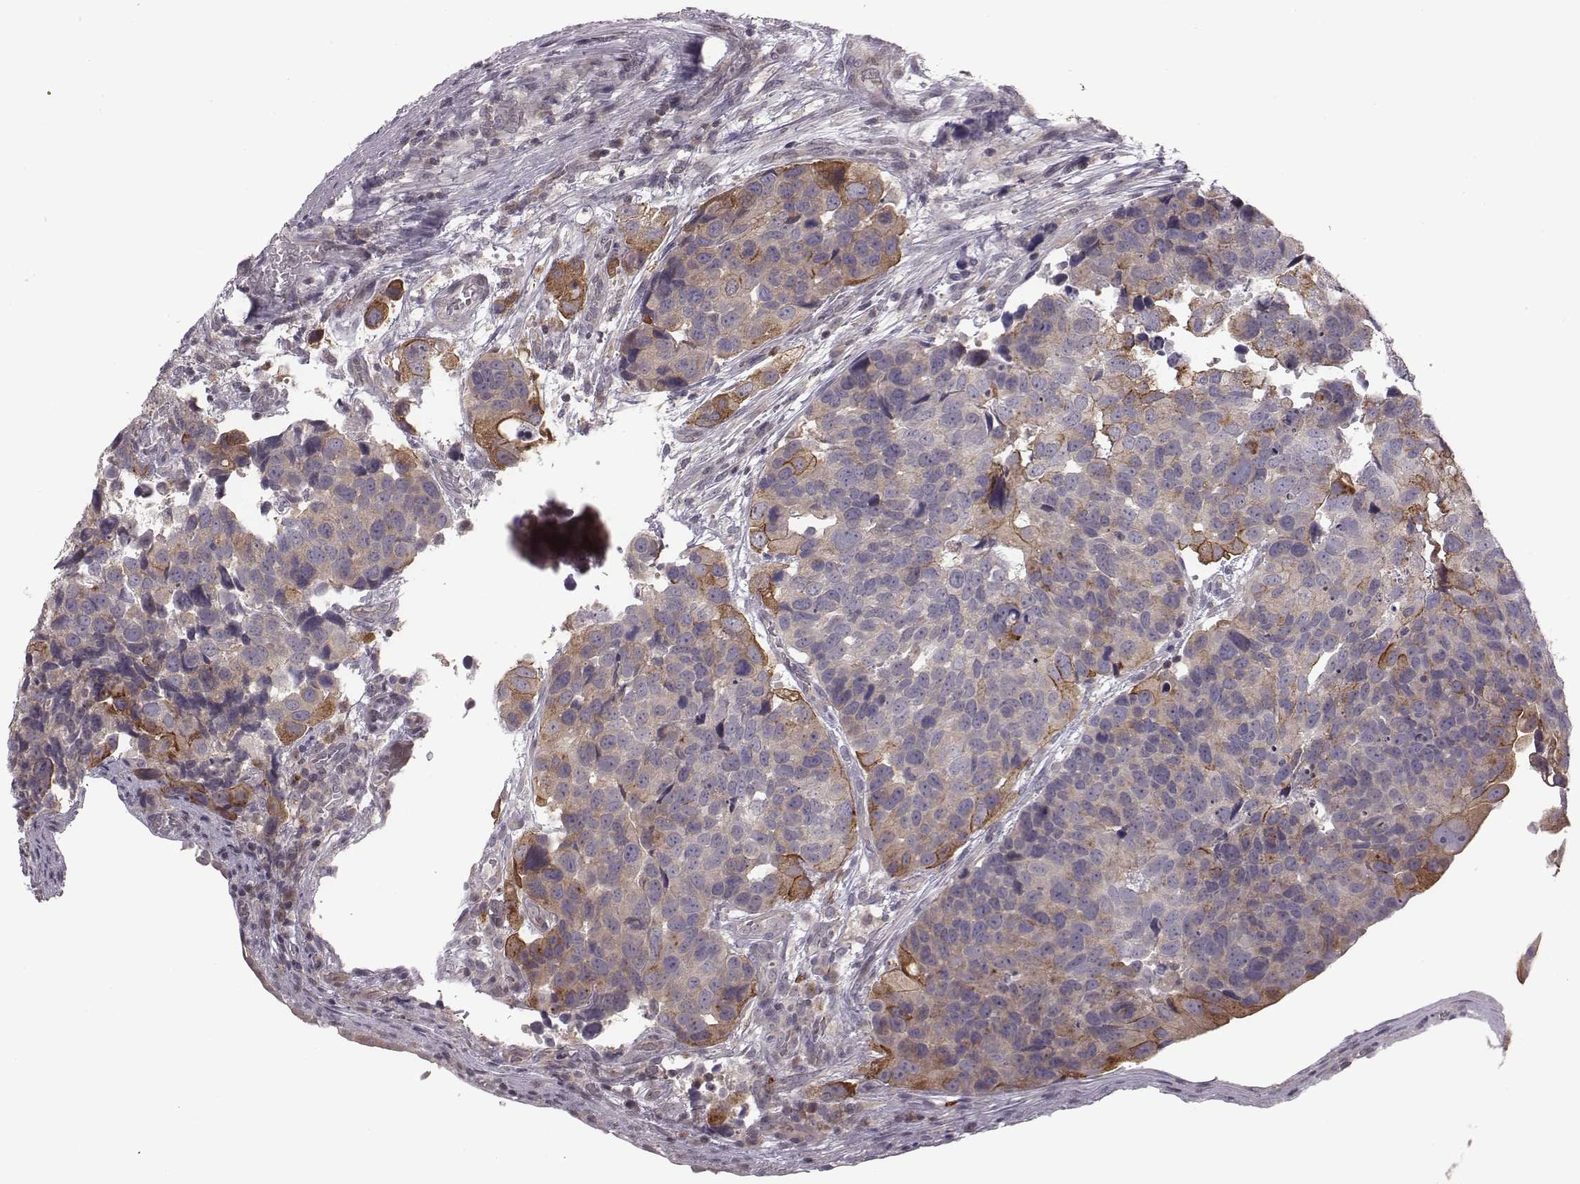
{"staining": {"intensity": "strong", "quantity": "<25%", "location": "cytoplasmic/membranous"}, "tissue": "urothelial cancer", "cell_type": "Tumor cells", "image_type": "cancer", "snomed": [{"axis": "morphology", "description": "Urothelial carcinoma, High grade"}, {"axis": "topography", "description": "Urinary bladder"}], "caption": "The histopathology image displays a brown stain indicating the presence of a protein in the cytoplasmic/membranous of tumor cells in urothelial cancer.", "gene": "BICDL1", "patient": {"sex": "male", "age": 60}}